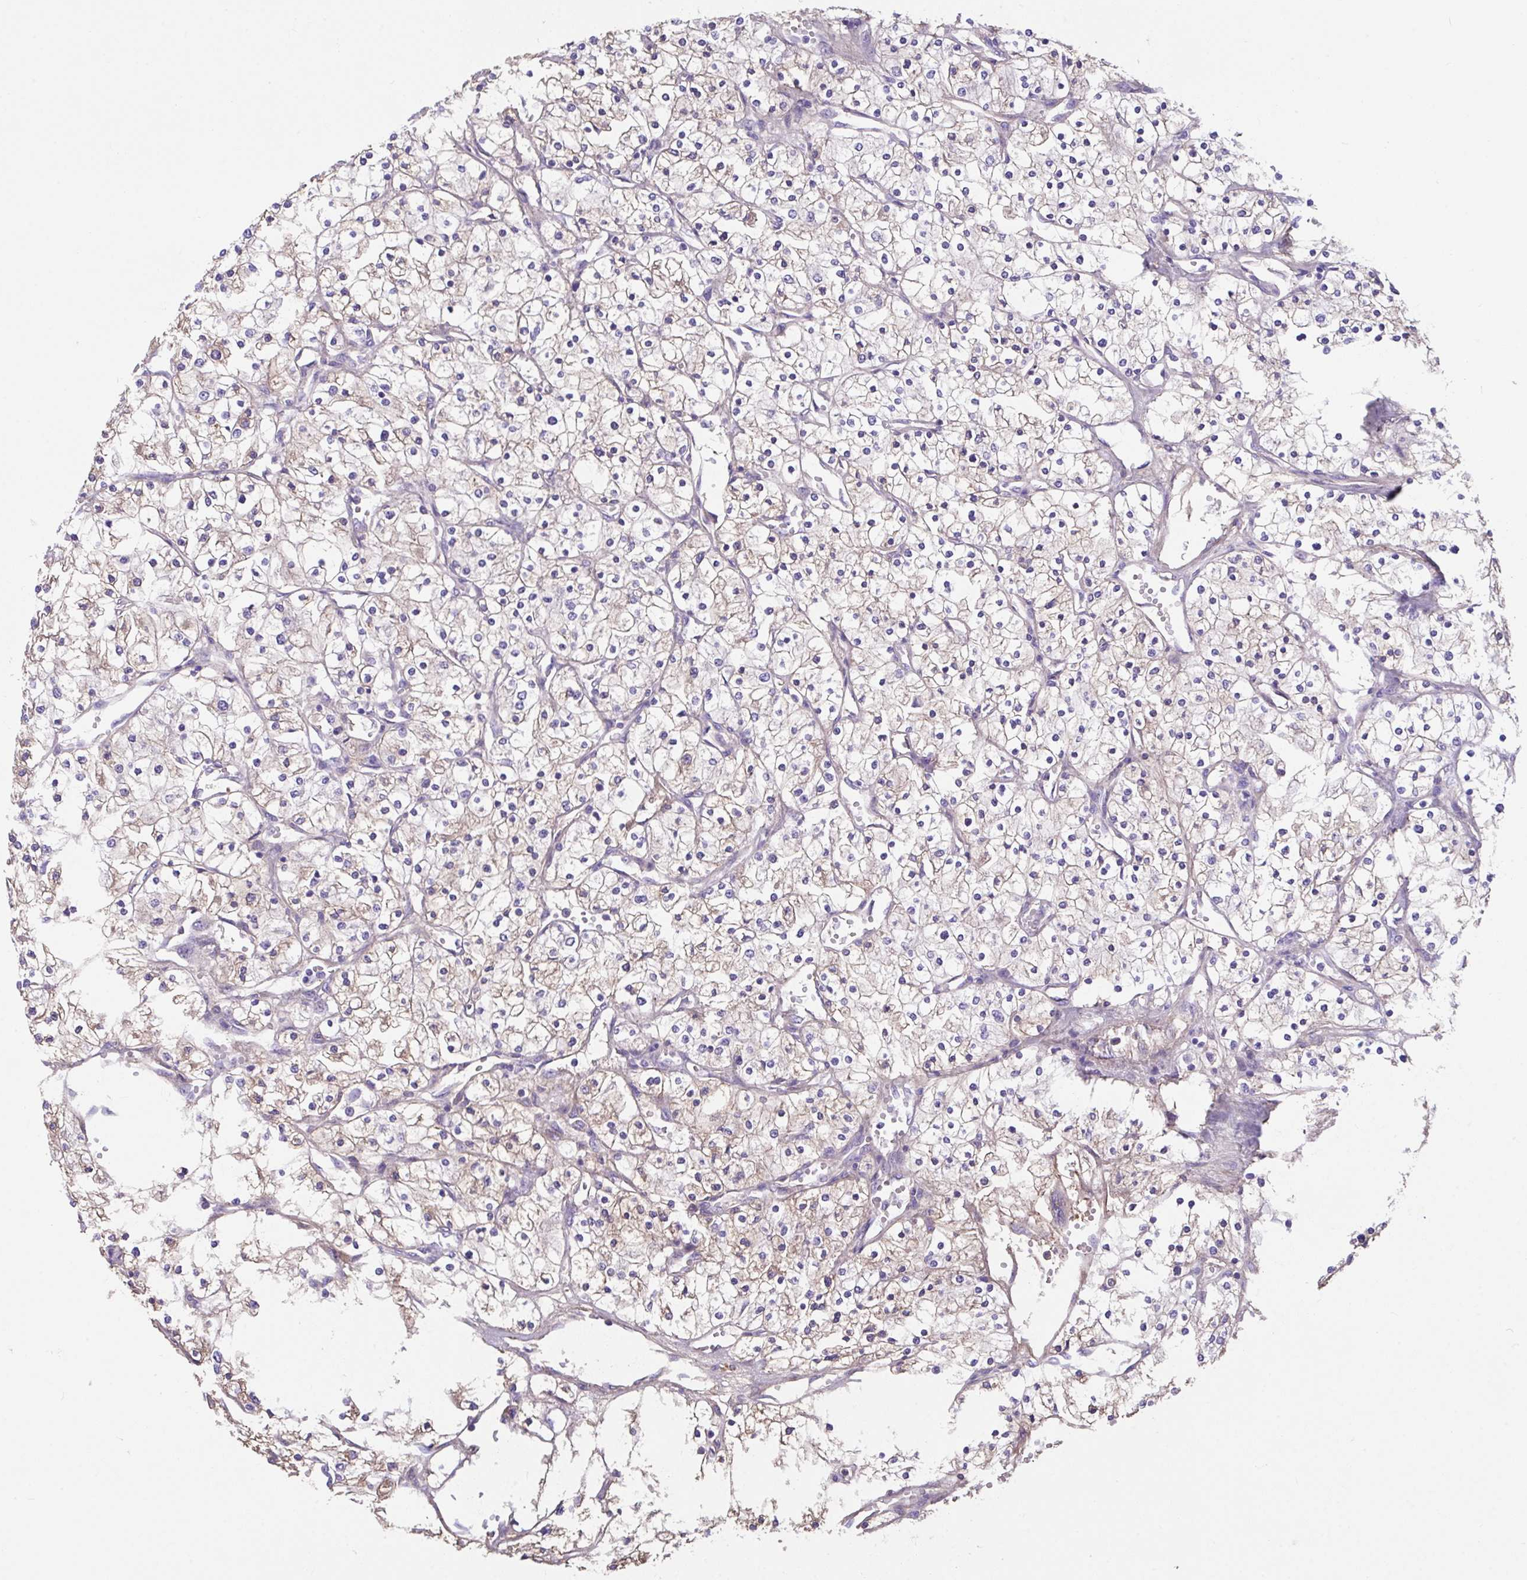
{"staining": {"intensity": "weak", "quantity": ">75%", "location": "cytoplasmic/membranous"}, "tissue": "renal cancer", "cell_type": "Tumor cells", "image_type": "cancer", "snomed": [{"axis": "morphology", "description": "Adenocarcinoma, NOS"}, {"axis": "topography", "description": "Kidney"}], "caption": "Immunohistochemistry staining of adenocarcinoma (renal), which reveals low levels of weak cytoplasmic/membranous expression in approximately >75% of tumor cells indicating weak cytoplasmic/membranous protein staining. The staining was performed using DAB (3,3'-diaminobenzidine) (brown) for protein detection and nuclei were counterstained in hematoxylin (blue).", "gene": "ZNF813", "patient": {"sex": "male", "age": 80}}